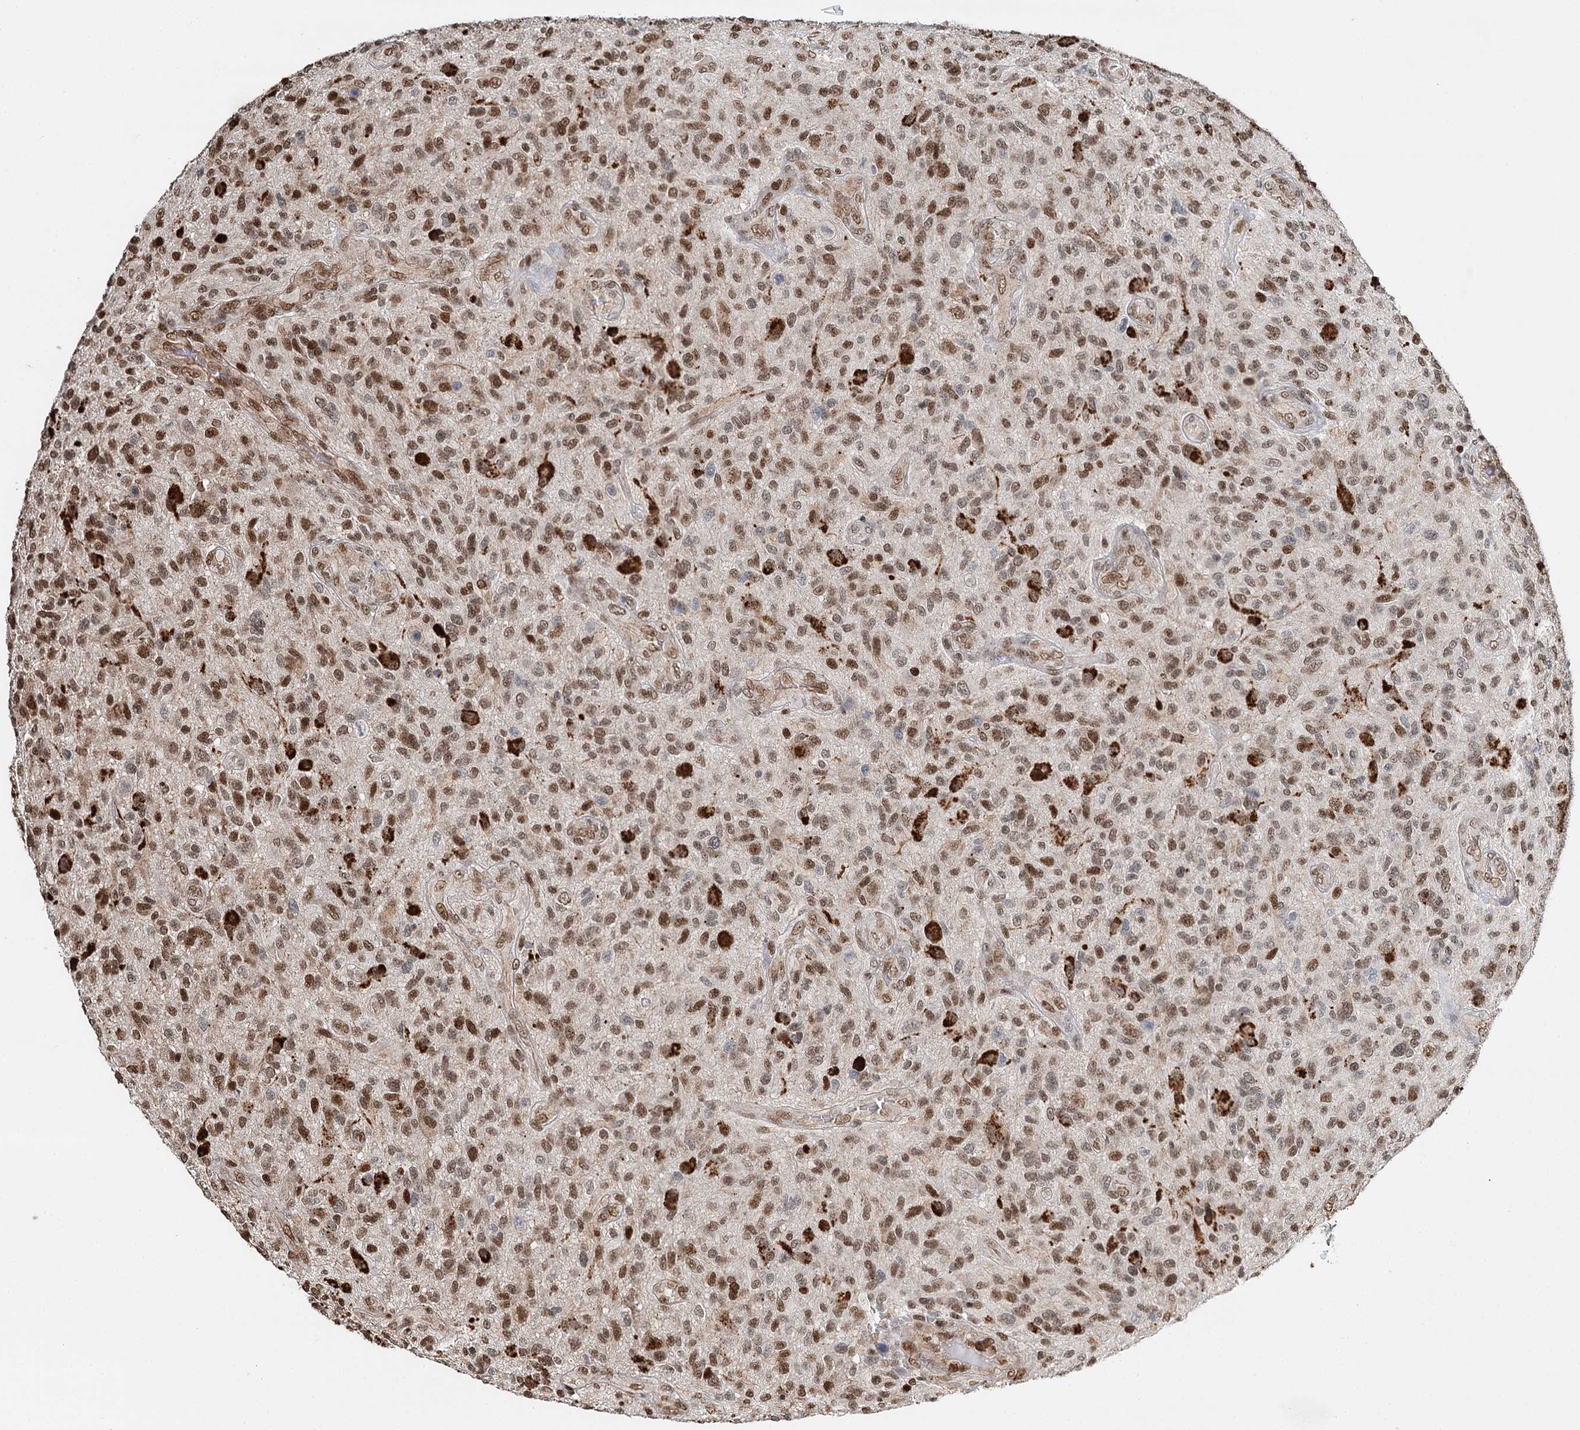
{"staining": {"intensity": "moderate", "quantity": ">75%", "location": "nuclear"}, "tissue": "glioma", "cell_type": "Tumor cells", "image_type": "cancer", "snomed": [{"axis": "morphology", "description": "Glioma, malignant, High grade"}, {"axis": "topography", "description": "Brain"}], "caption": "This image exhibits immunohistochemistry (IHC) staining of glioma, with medium moderate nuclear expression in approximately >75% of tumor cells.", "gene": "RPS27A", "patient": {"sex": "male", "age": 47}}